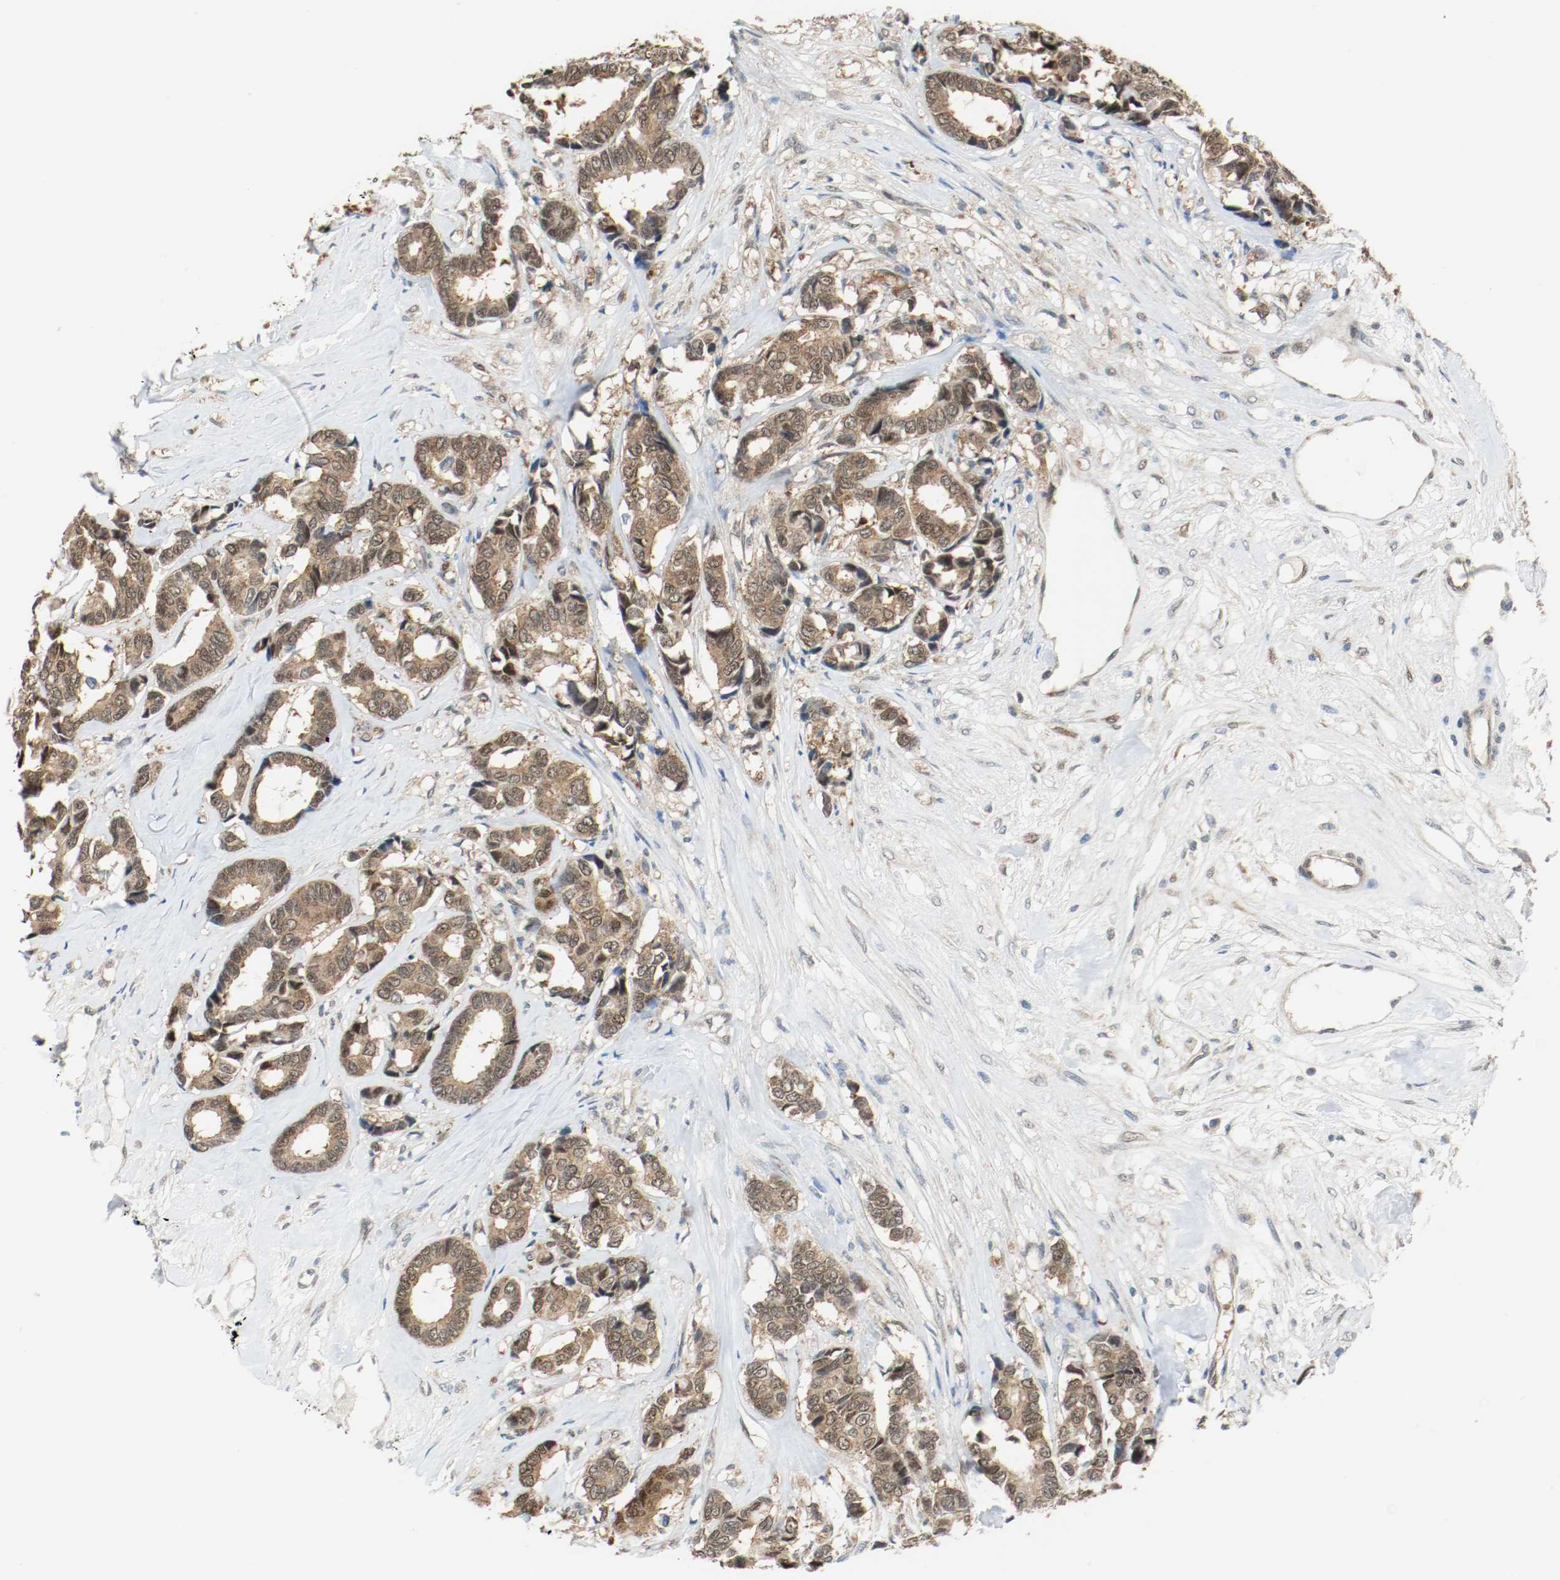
{"staining": {"intensity": "moderate", "quantity": ">75%", "location": "cytoplasmic/membranous,nuclear"}, "tissue": "breast cancer", "cell_type": "Tumor cells", "image_type": "cancer", "snomed": [{"axis": "morphology", "description": "Duct carcinoma"}, {"axis": "topography", "description": "Breast"}], "caption": "Immunohistochemical staining of invasive ductal carcinoma (breast) displays moderate cytoplasmic/membranous and nuclear protein positivity in approximately >75% of tumor cells.", "gene": "PPME1", "patient": {"sex": "female", "age": 87}}